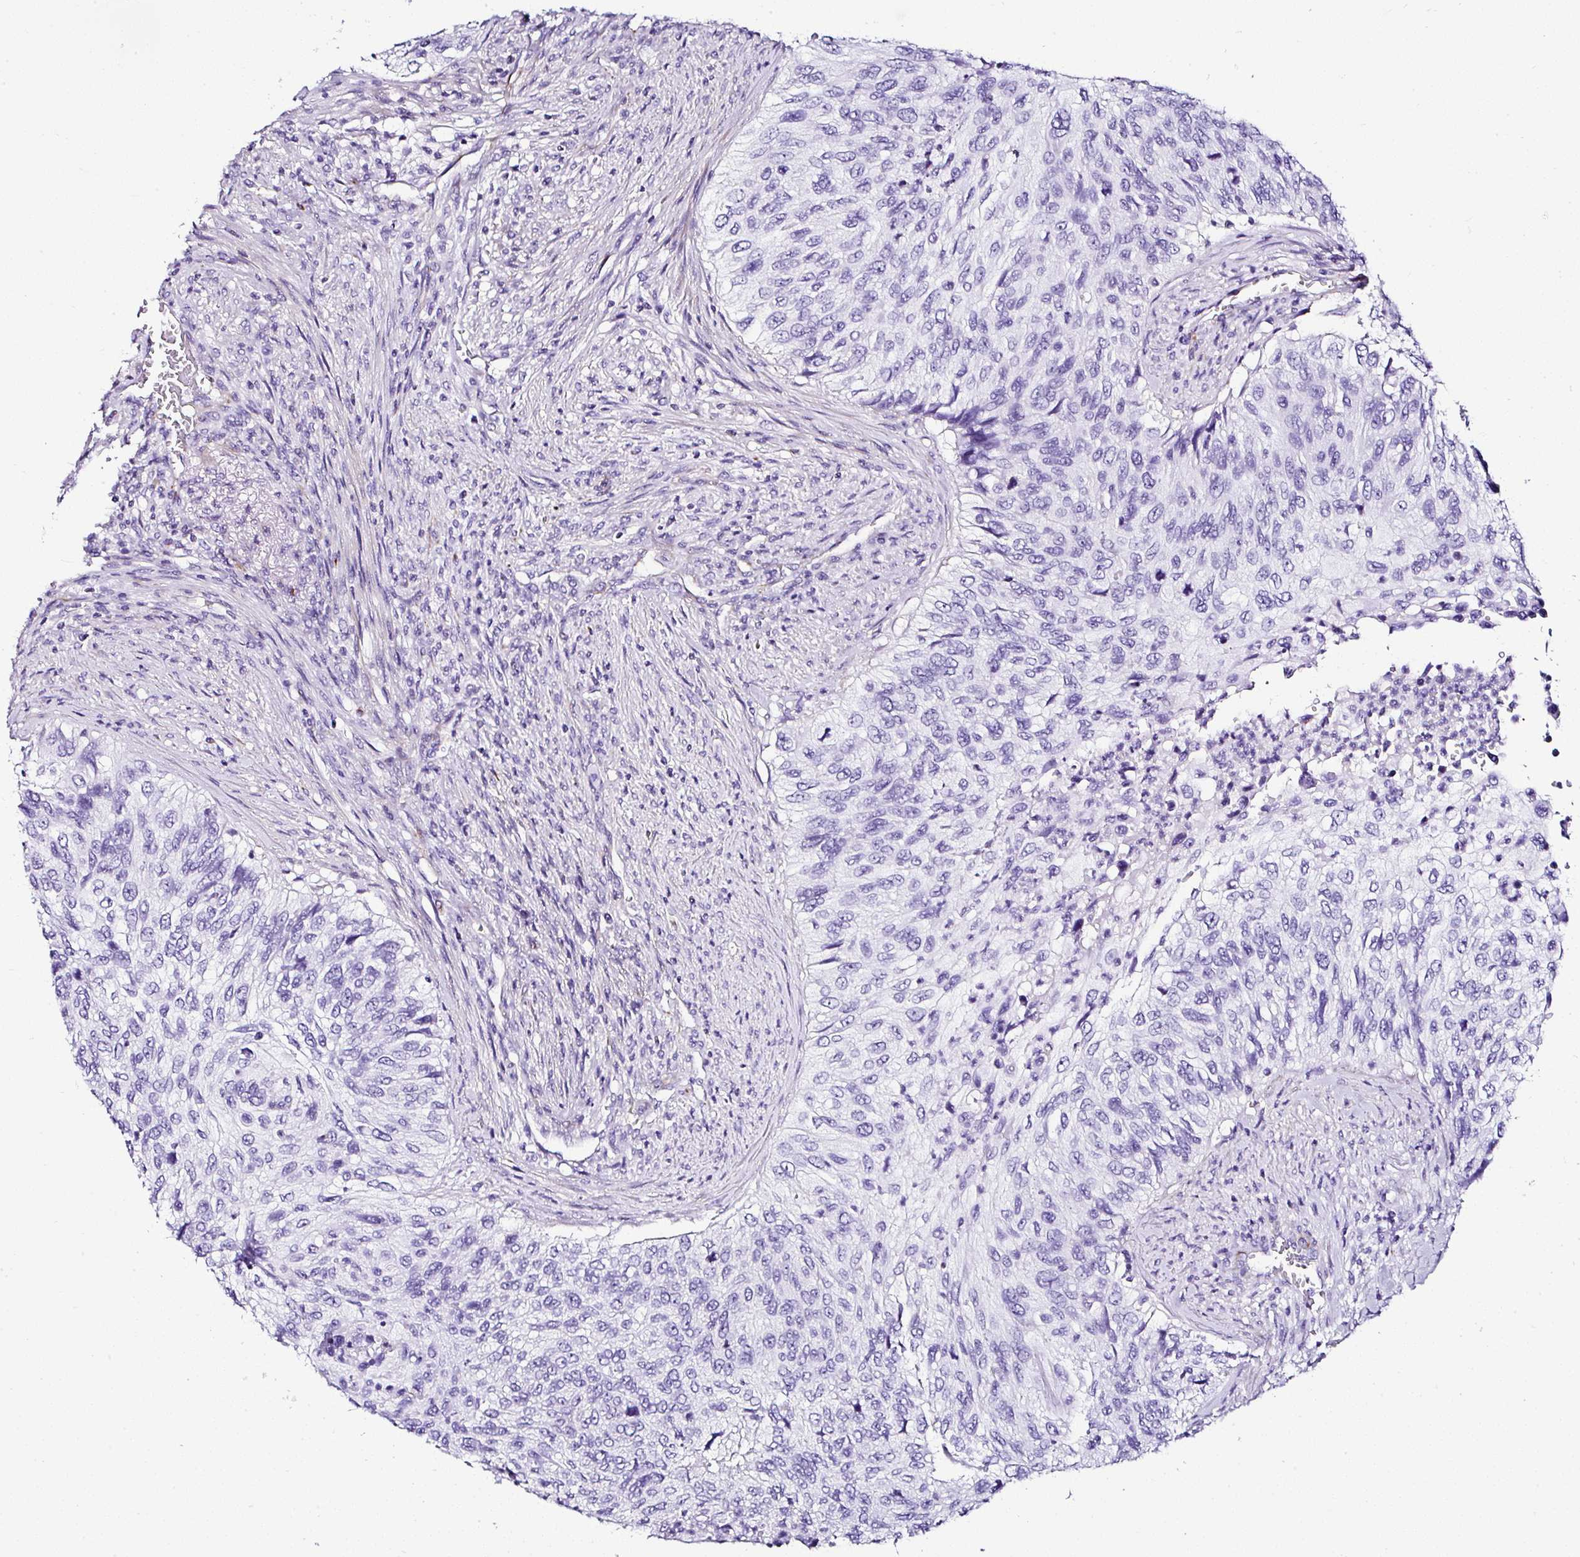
{"staining": {"intensity": "negative", "quantity": "none", "location": "none"}, "tissue": "urothelial cancer", "cell_type": "Tumor cells", "image_type": "cancer", "snomed": [{"axis": "morphology", "description": "Urothelial carcinoma, High grade"}, {"axis": "topography", "description": "Urinary bladder"}], "caption": "A high-resolution photomicrograph shows IHC staining of high-grade urothelial carcinoma, which reveals no significant staining in tumor cells.", "gene": "DEPDC5", "patient": {"sex": "female", "age": 60}}